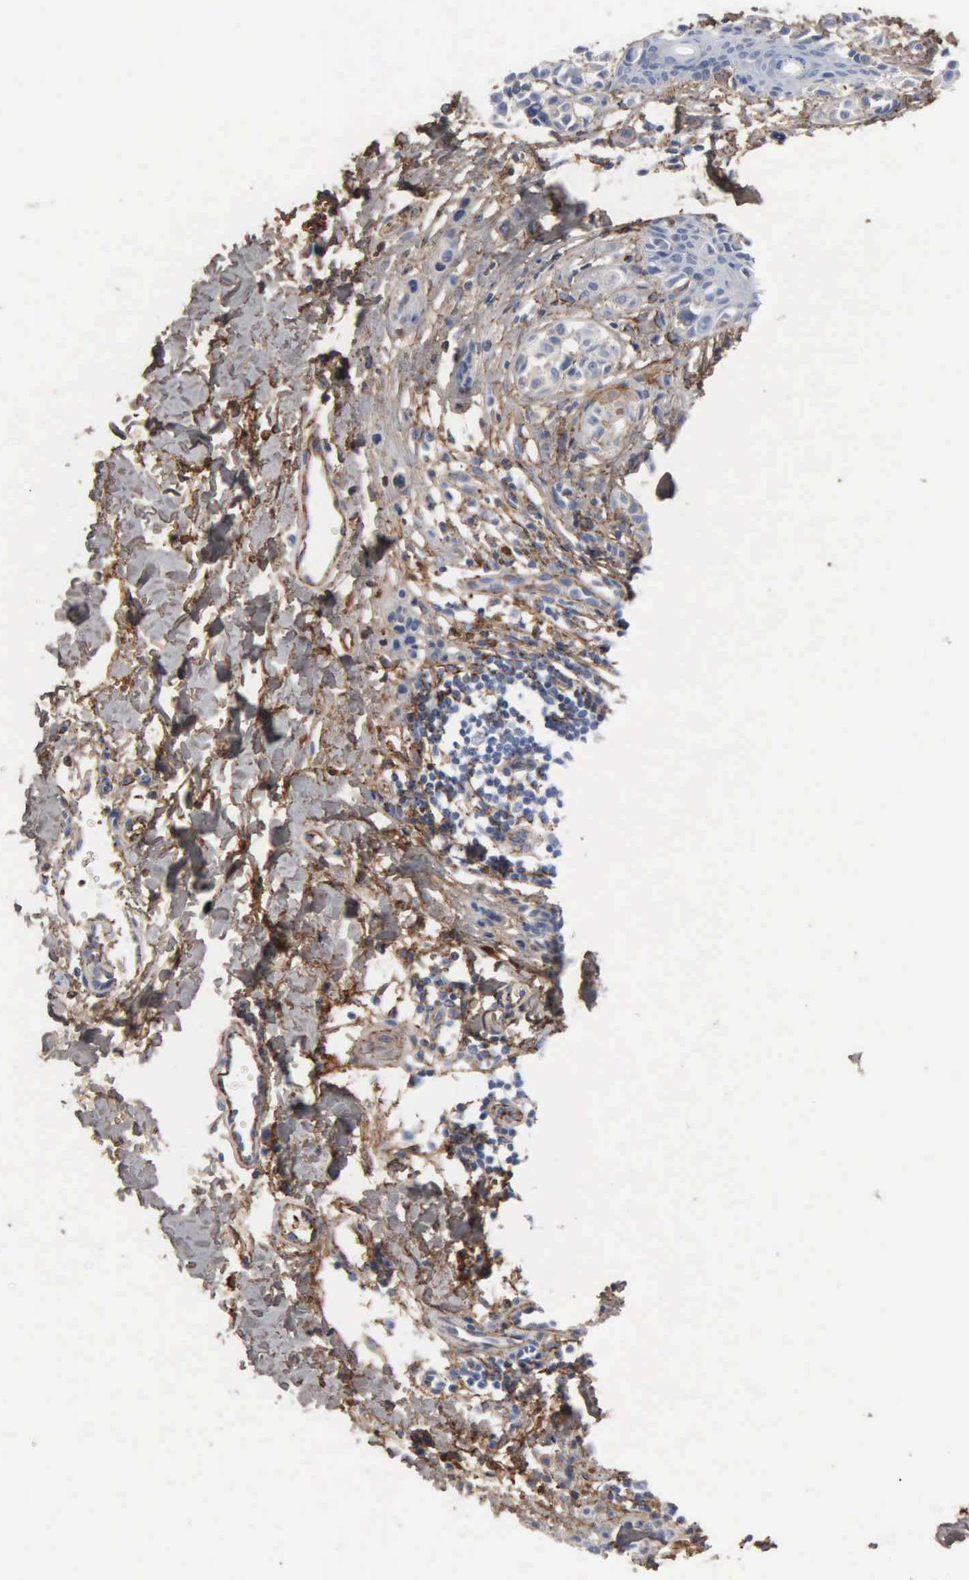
{"staining": {"intensity": "weak", "quantity": "25%-75%", "location": "cytoplasmic/membranous"}, "tissue": "melanoma", "cell_type": "Tumor cells", "image_type": "cancer", "snomed": [{"axis": "morphology", "description": "Malignant melanoma, NOS"}, {"axis": "topography", "description": "Skin"}], "caption": "Protein analysis of malignant melanoma tissue demonstrates weak cytoplasmic/membranous positivity in approximately 25%-75% of tumor cells.", "gene": "FN1", "patient": {"sex": "male", "age": 40}}